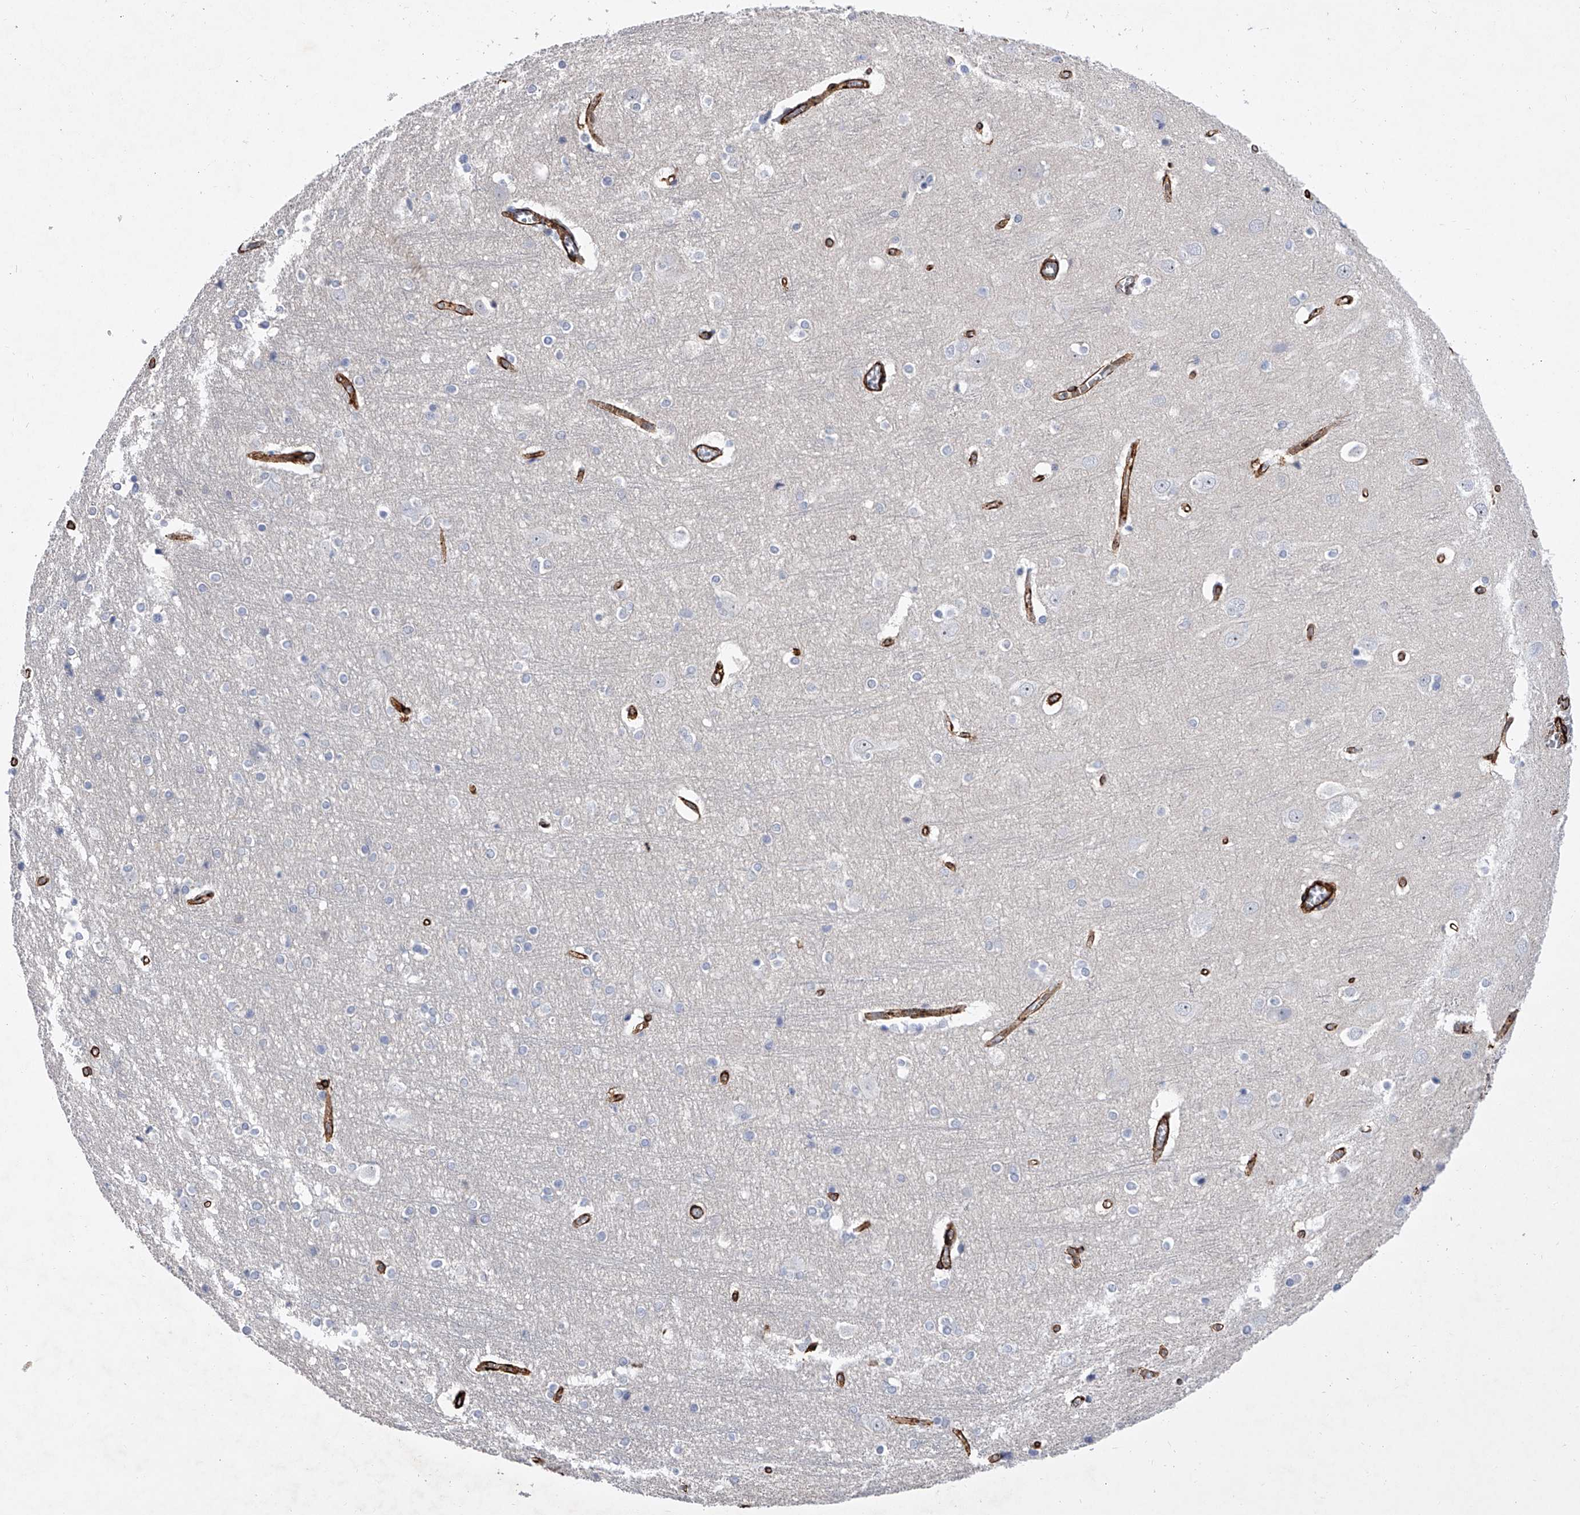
{"staining": {"intensity": "strong", "quantity": ">75%", "location": "cytoplasmic/membranous"}, "tissue": "cerebral cortex", "cell_type": "Endothelial cells", "image_type": "normal", "snomed": [{"axis": "morphology", "description": "Normal tissue, NOS"}, {"axis": "topography", "description": "Cerebral cortex"}], "caption": "The micrograph displays immunohistochemical staining of benign cerebral cortex. There is strong cytoplasmic/membranous expression is identified in about >75% of endothelial cells. The protein is stained brown, and the nuclei are stained in blue (DAB IHC with brightfield microscopy, high magnification).", "gene": "ALG14", "patient": {"sex": "male", "age": 54}}